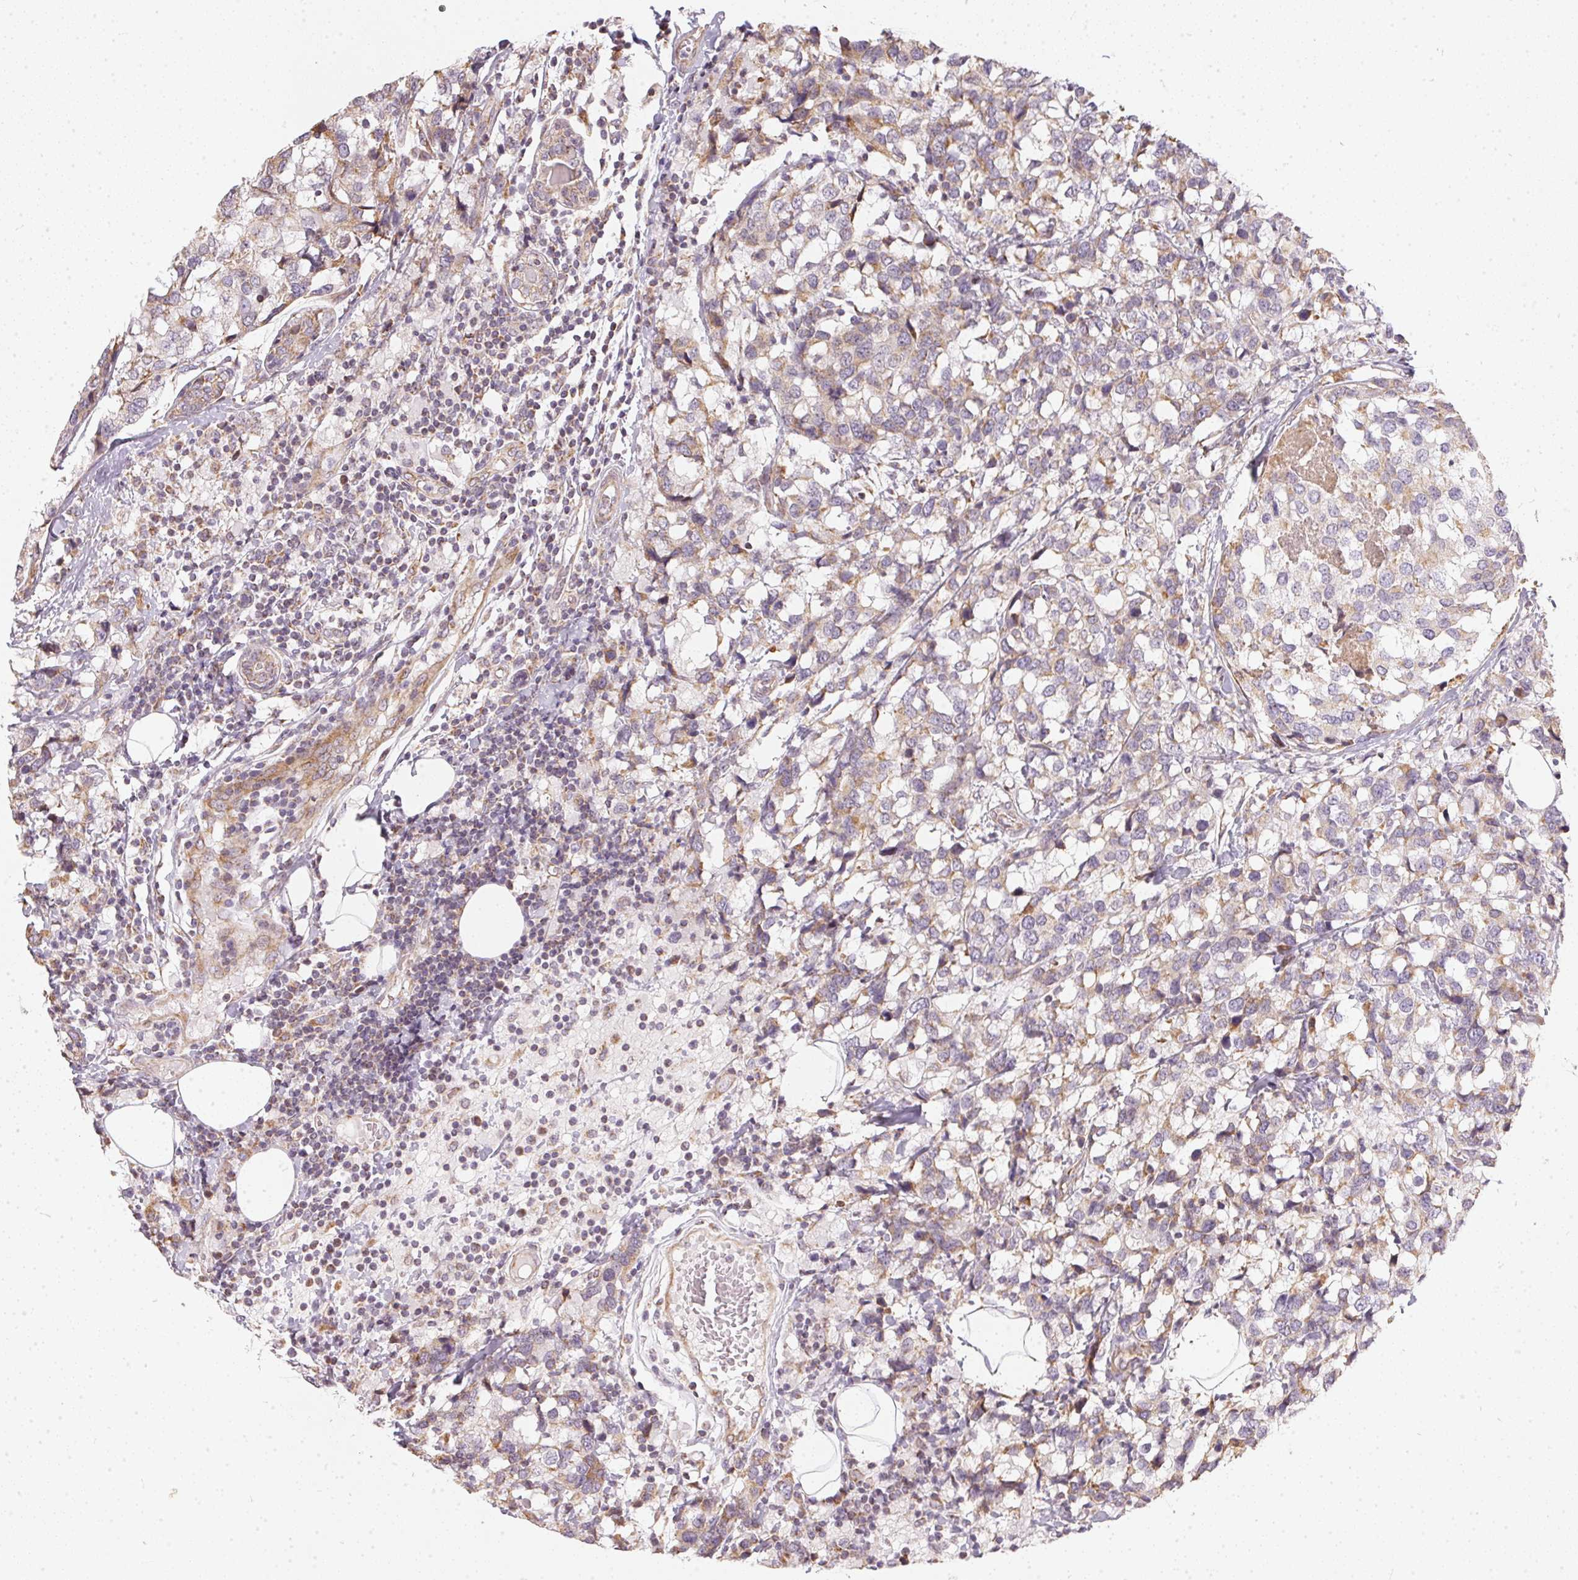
{"staining": {"intensity": "weak", "quantity": ">75%", "location": "cytoplasmic/membranous"}, "tissue": "breast cancer", "cell_type": "Tumor cells", "image_type": "cancer", "snomed": [{"axis": "morphology", "description": "Lobular carcinoma"}, {"axis": "topography", "description": "Breast"}], "caption": "Protein expression analysis of human breast lobular carcinoma reveals weak cytoplasmic/membranous expression in approximately >75% of tumor cells.", "gene": "VWA5B2", "patient": {"sex": "female", "age": 59}}